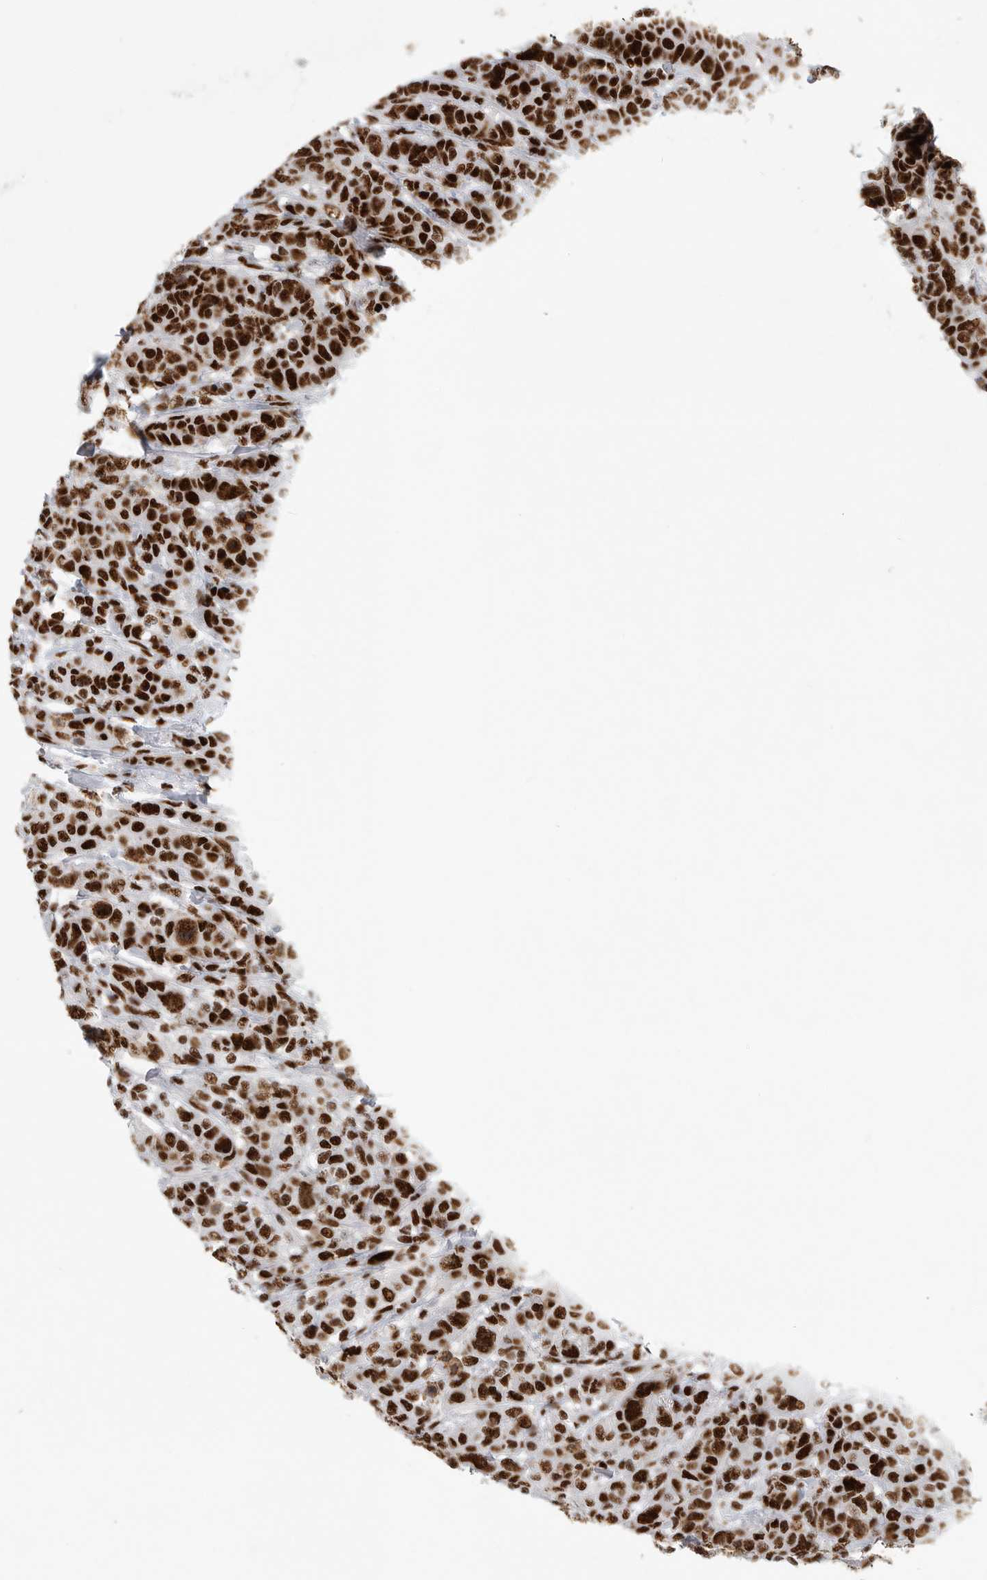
{"staining": {"intensity": "strong", "quantity": ">75%", "location": "nuclear"}, "tissue": "breast cancer", "cell_type": "Tumor cells", "image_type": "cancer", "snomed": [{"axis": "morphology", "description": "Duct carcinoma"}, {"axis": "topography", "description": "Breast"}], "caption": "Immunohistochemical staining of human breast infiltrating ductal carcinoma exhibits high levels of strong nuclear protein staining in approximately >75% of tumor cells.", "gene": "BCLAF1", "patient": {"sex": "female", "age": 37}}